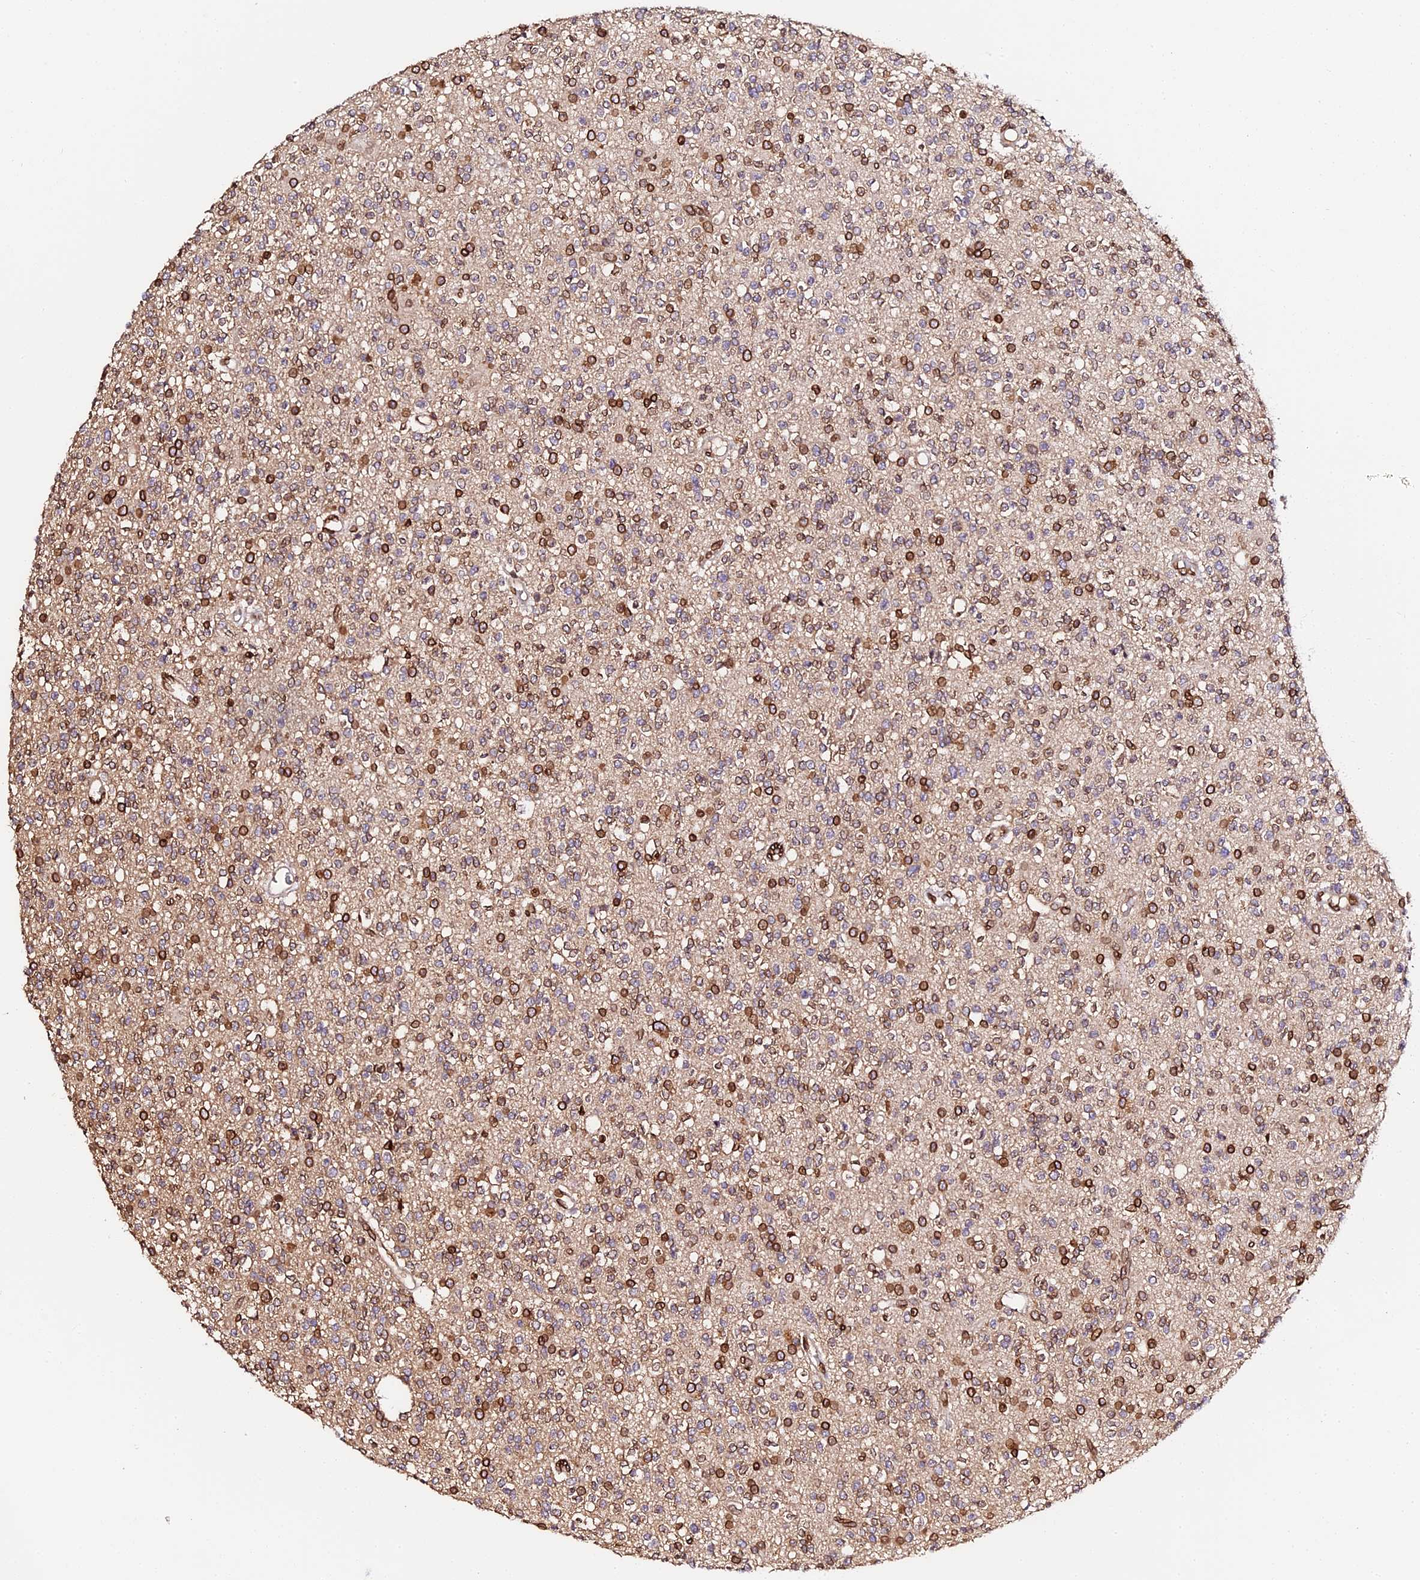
{"staining": {"intensity": "strong", "quantity": "25%-75%", "location": "cytoplasmic/membranous,nuclear"}, "tissue": "glioma", "cell_type": "Tumor cells", "image_type": "cancer", "snomed": [{"axis": "morphology", "description": "Glioma, malignant, High grade"}, {"axis": "topography", "description": "Brain"}], "caption": "Tumor cells reveal high levels of strong cytoplasmic/membranous and nuclear staining in approximately 25%-75% of cells in human glioma. Using DAB (3,3'-diaminobenzidine) (brown) and hematoxylin (blue) stains, captured at high magnification using brightfield microscopy.", "gene": "ANAPC5", "patient": {"sex": "male", "age": 34}}